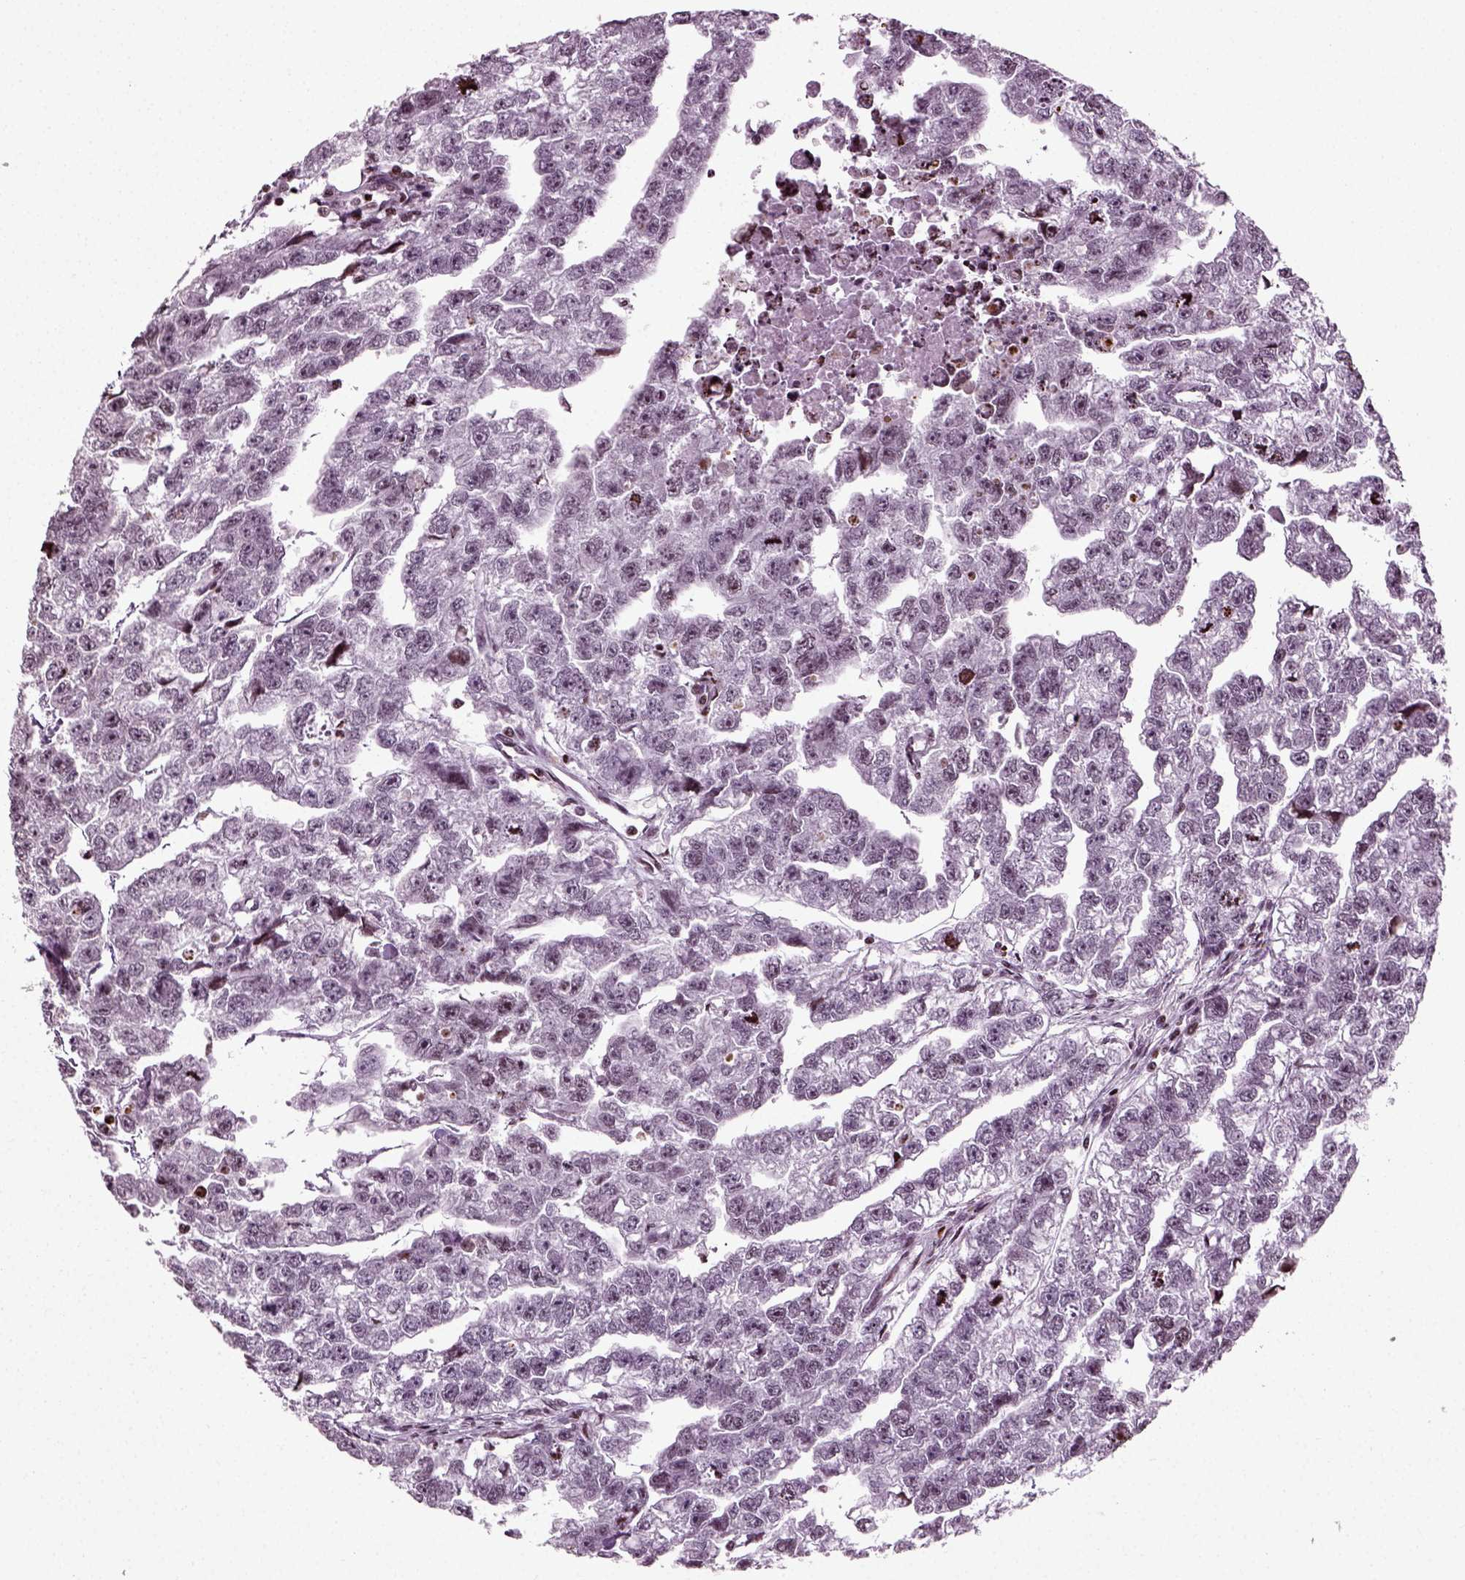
{"staining": {"intensity": "negative", "quantity": "none", "location": "none"}, "tissue": "testis cancer", "cell_type": "Tumor cells", "image_type": "cancer", "snomed": [{"axis": "morphology", "description": "Carcinoma, Embryonal, NOS"}, {"axis": "morphology", "description": "Teratoma, malignant, NOS"}, {"axis": "topography", "description": "Testis"}], "caption": "Immunohistochemical staining of testis malignant teratoma exhibits no significant positivity in tumor cells.", "gene": "HEYL", "patient": {"sex": "male", "age": 44}}